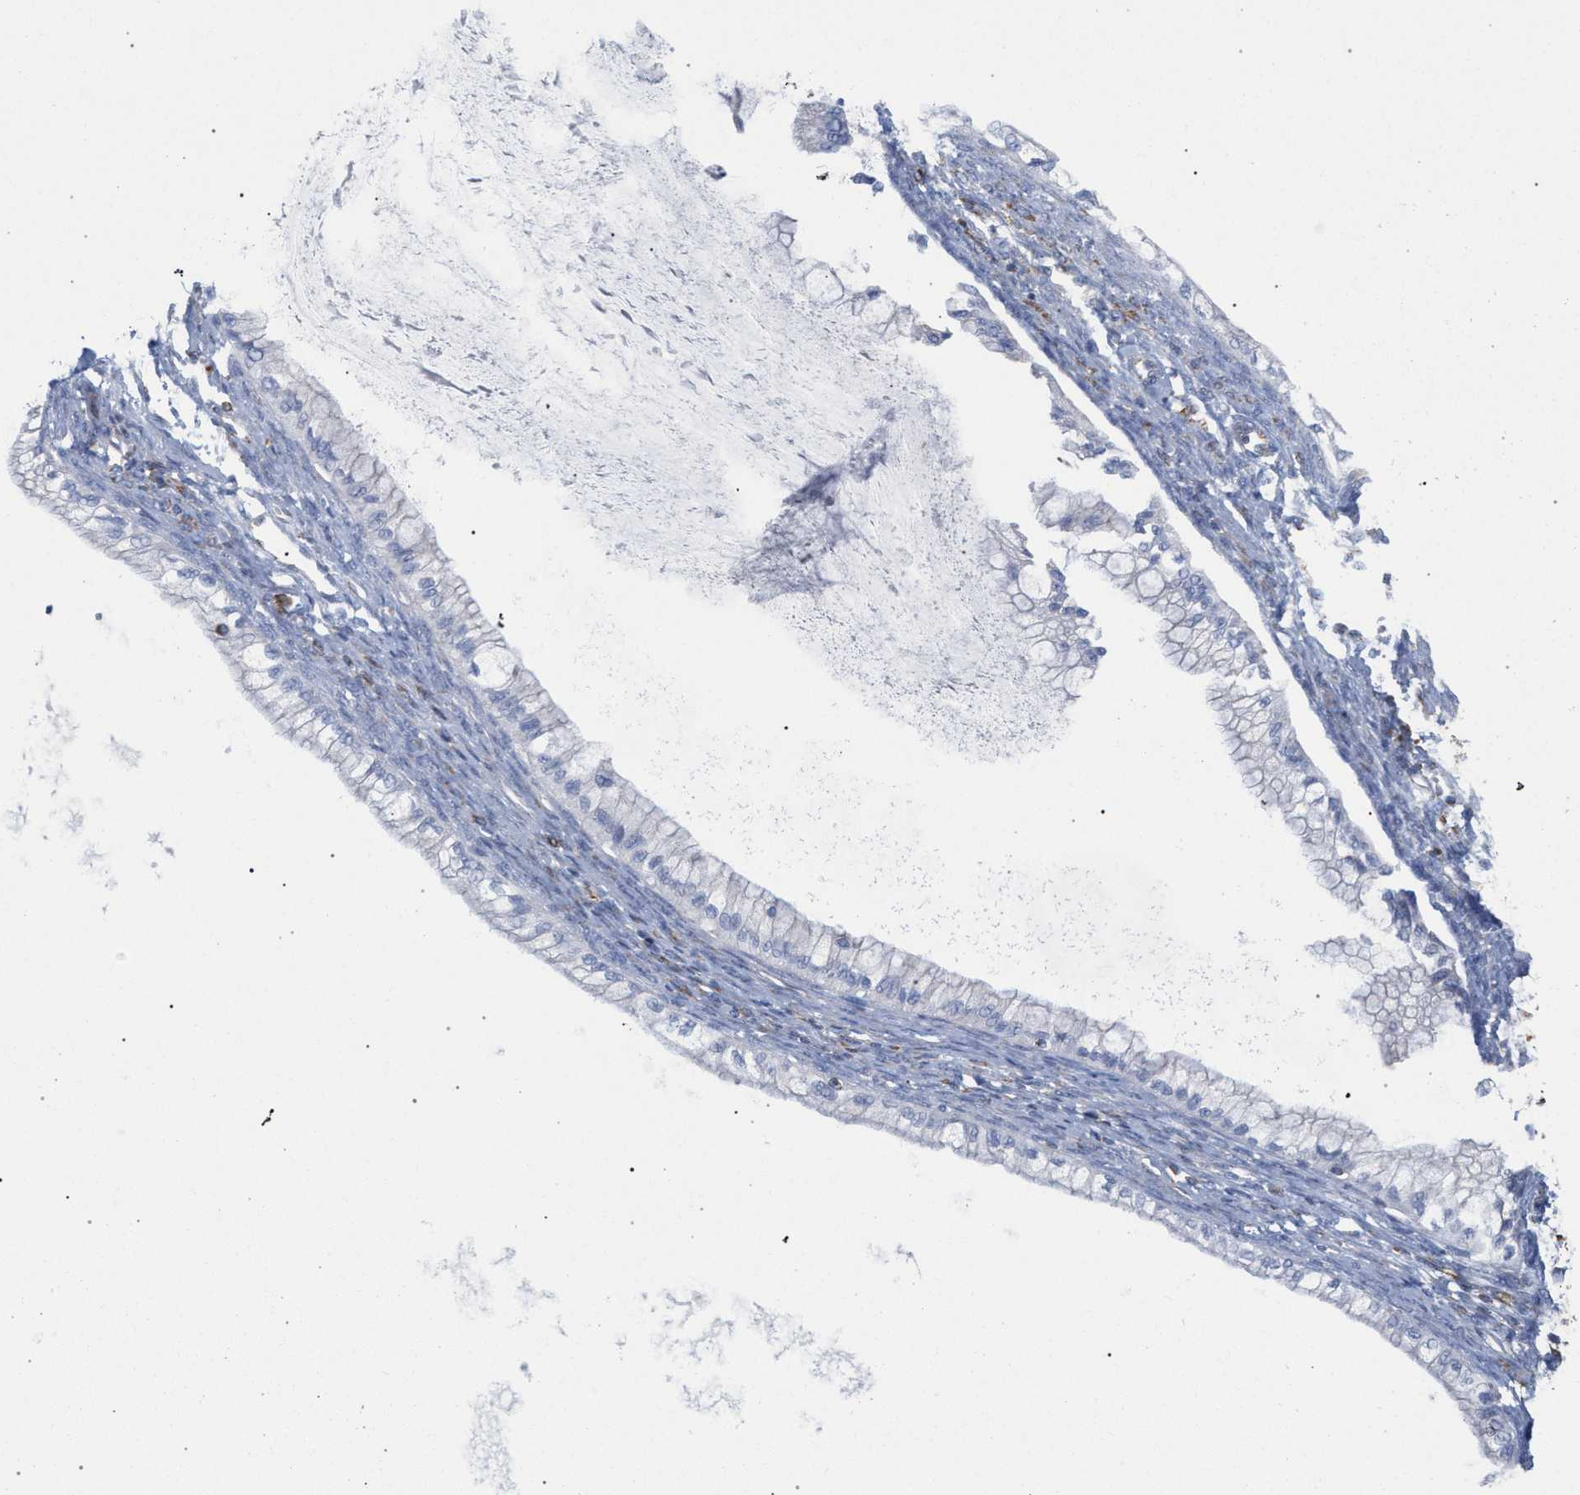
{"staining": {"intensity": "negative", "quantity": "none", "location": "none"}, "tissue": "ovarian cancer", "cell_type": "Tumor cells", "image_type": "cancer", "snomed": [{"axis": "morphology", "description": "Cystadenocarcinoma, mucinous, NOS"}, {"axis": "topography", "description": "Ovary"}], "caption": "Immunohistochemistry histopathology image of ovarian cancer (mucinous cystadenocarcinoma) stained for a protein (brown), which exhibits no staining in tumor cells.", "gene": "ECI2", "patient": {"sex": "female", "age": 57}}